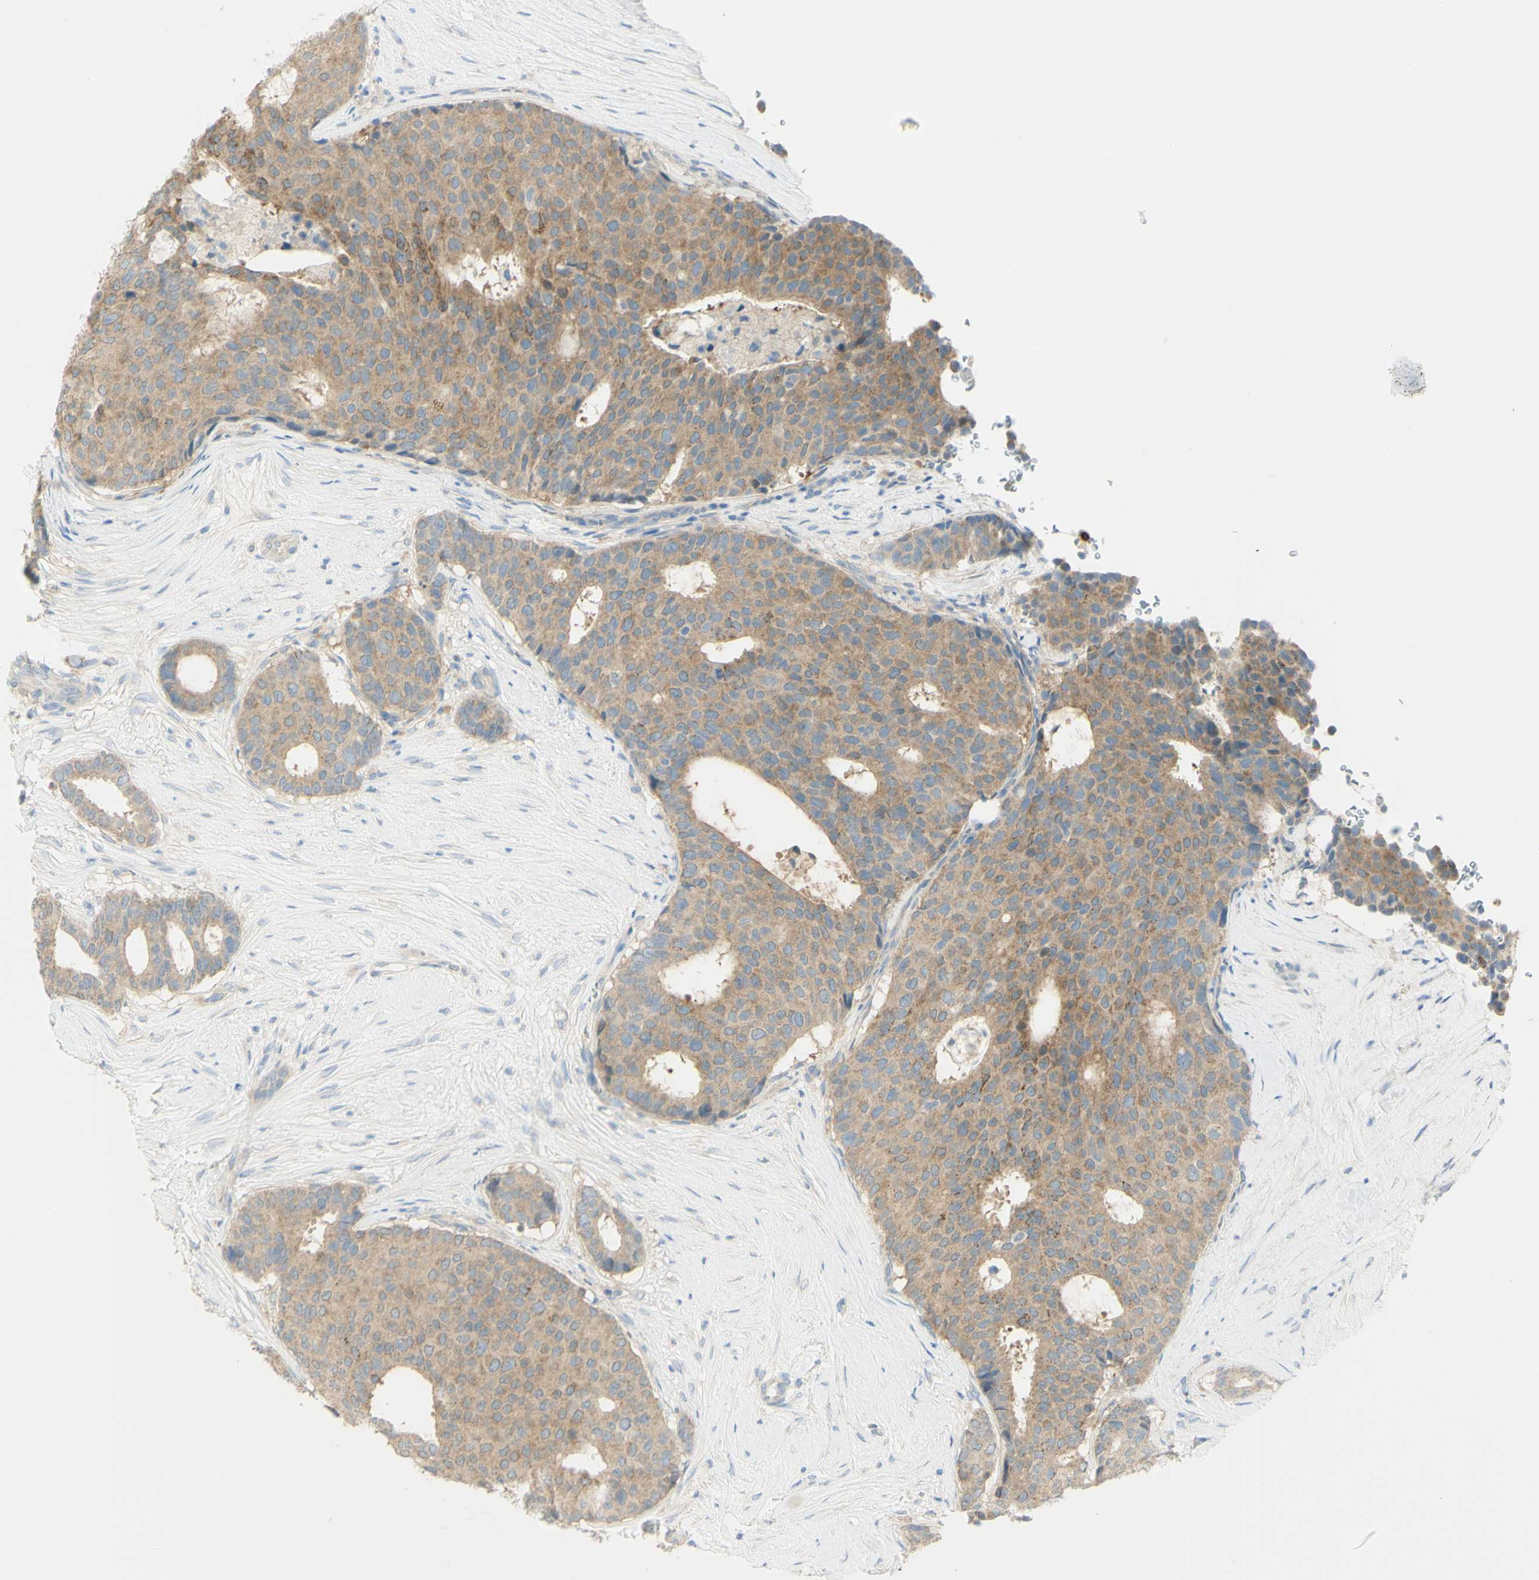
{"staining": {"intensity": "moderate", "quantity": ">75%", "location": "cytoplasmic/membranous"}, "tissue": "breast cancer", "cell_type": "Tumor cells", "image_type": "cancer", "snomed": [{"axis": "morphology", "description": "Duct carcinoma"}, {"axis": "topography", "description": "Breast"}], "caption": "The micrograph reveals immunohistochemical staining of breast cancer (intraductal carcinoma). There is moderate cytoplasmic/membranous staining is seen in approximately >75% of tumor cells. The staining was performed using DAB, with brown indicating positive protein expression. Nuclei are stained blue with hematoxylin.", "gene": "GCNT3", "patient": {"sex": "female", "age": 75}}